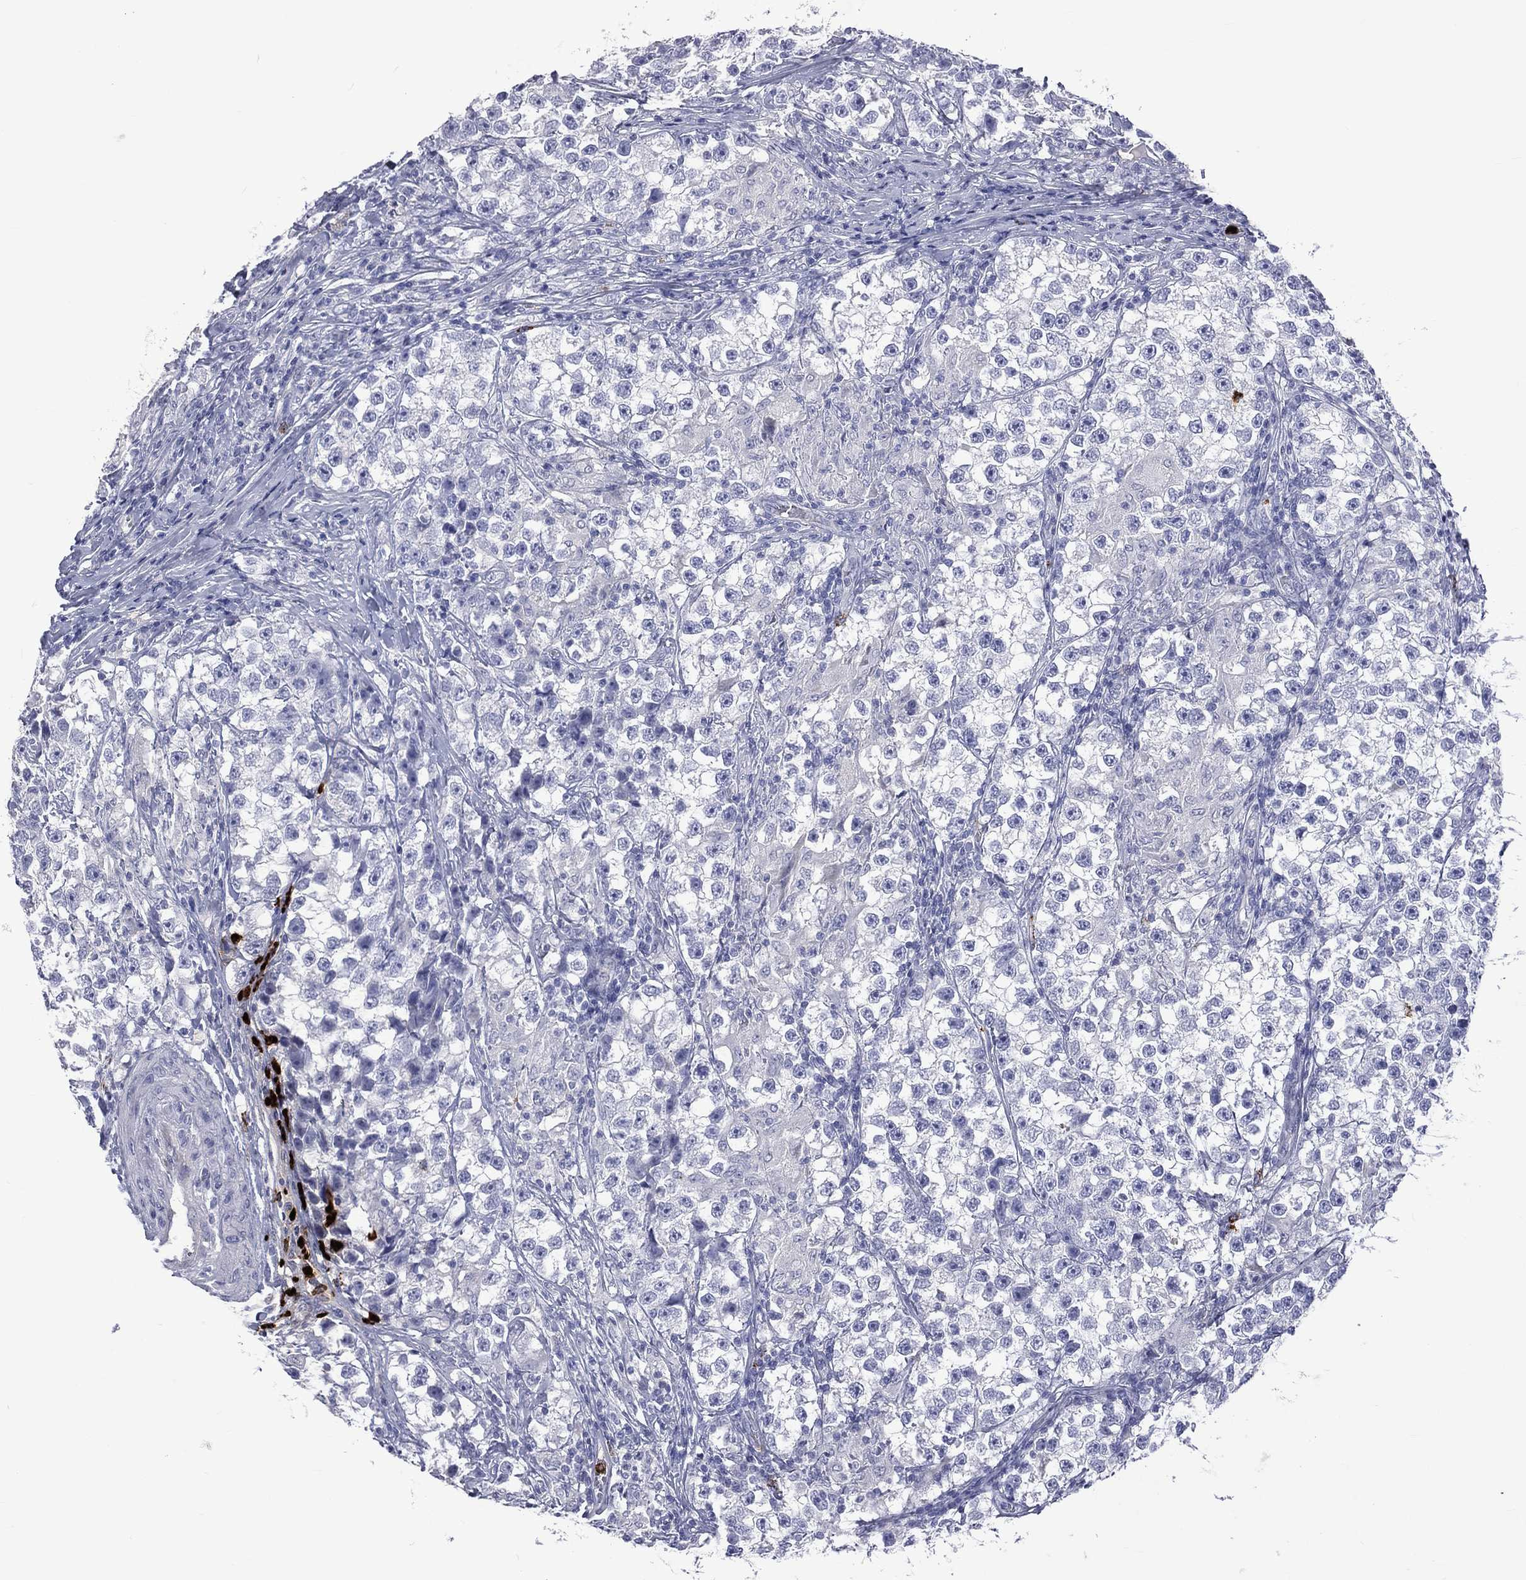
{"staining": {"intensity": "negative", "quantity": "none", "location": "none"}, "tissue": "testis cancer", "cell_type": "Tumor cells", "image_type": "cancer", "snomed": [{"axis": "morphology", "description": "Seminoma, NOS"}, {"axis": "topography", "description": "Testis"}], "caption": "DAB (3,3'-diaminobenzidine) immunohistochemical staining of seminoma (testis) shows no significant positivity in tumor cells.", "gene": "ELANE", "patient": {"sex": "male", "age": 46}}